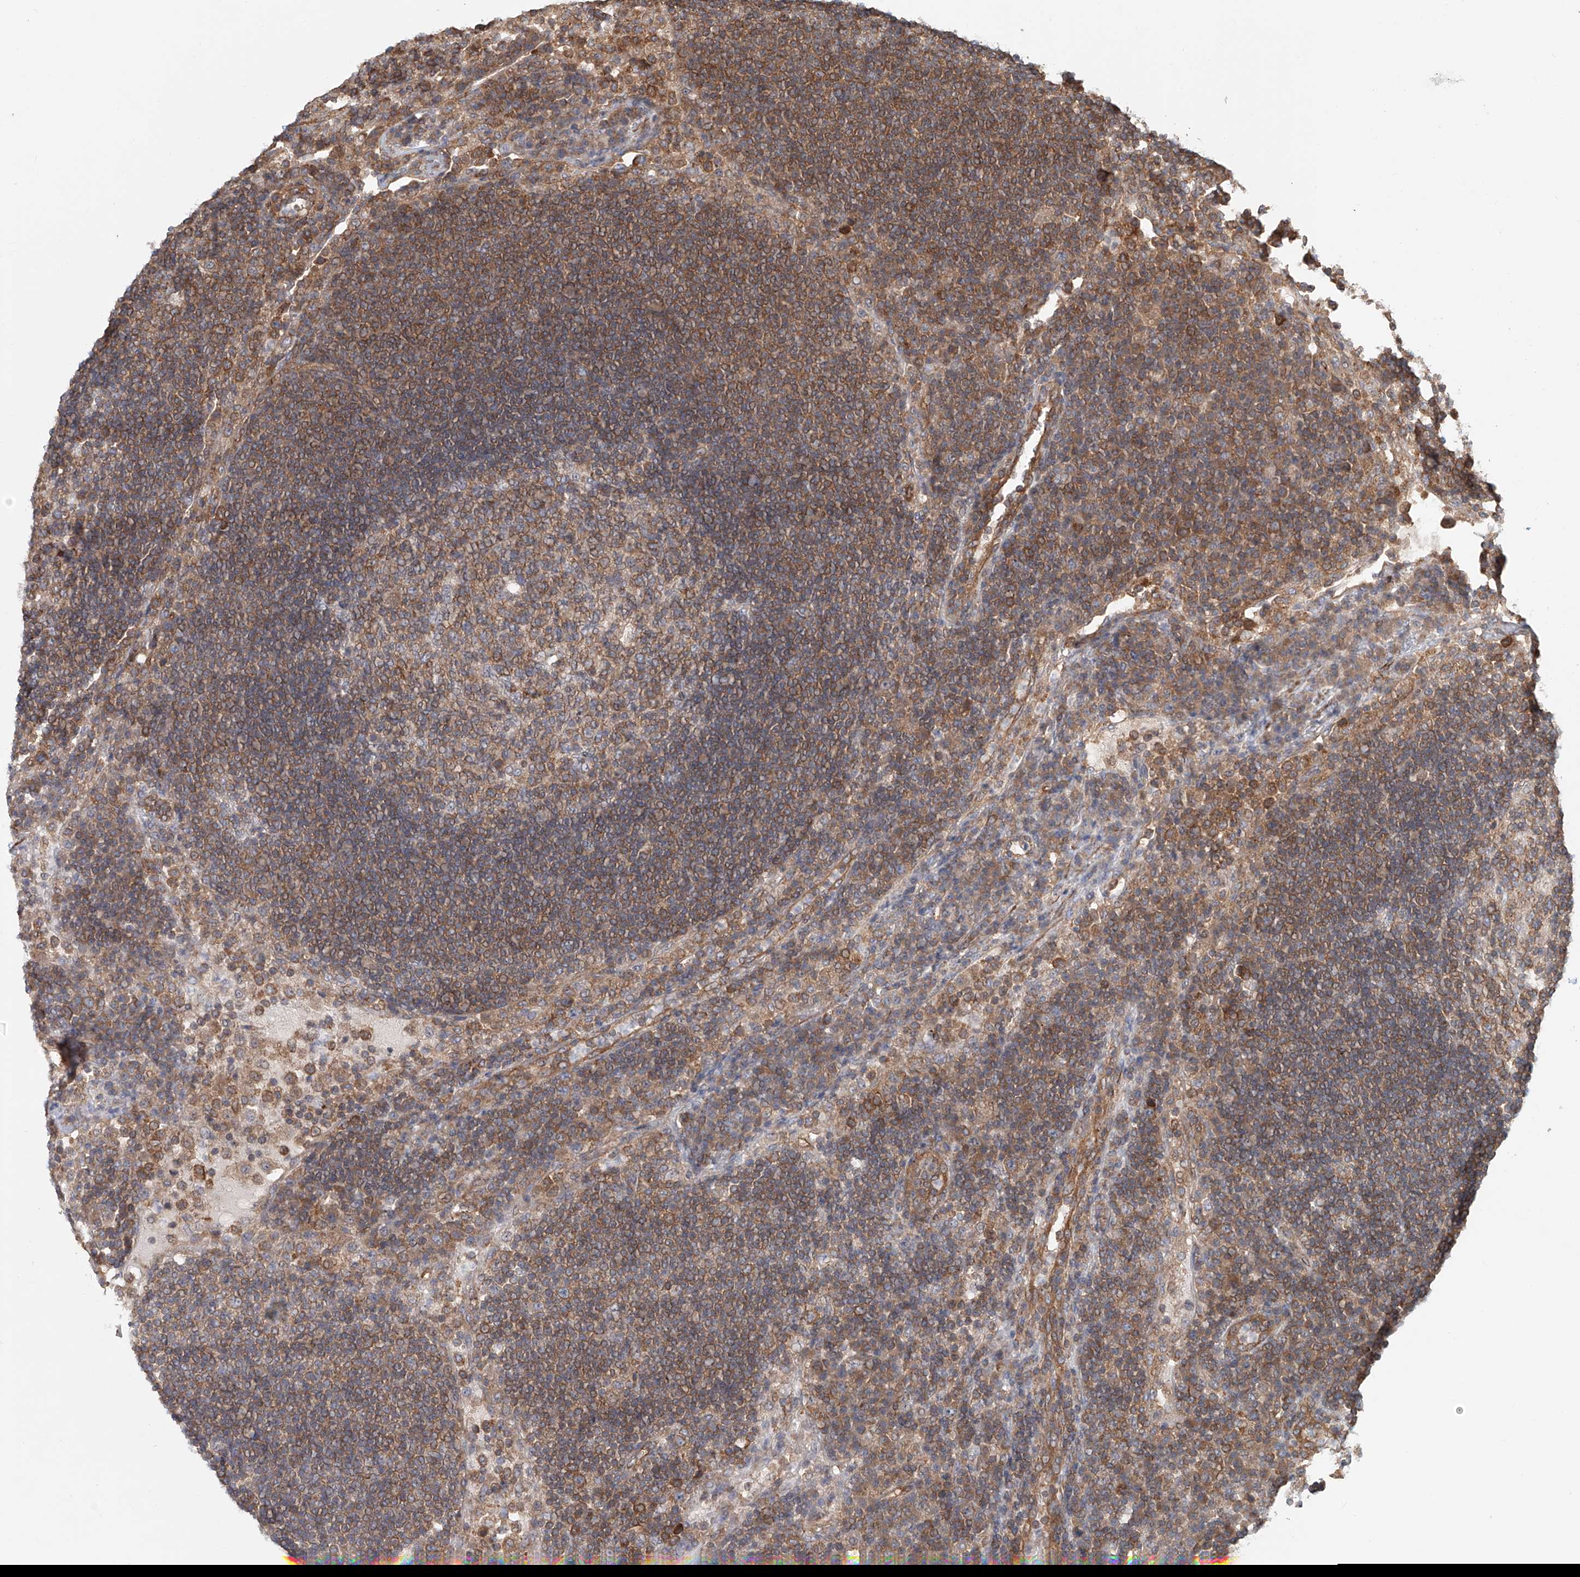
{"staining": {"intensity": "weak", "quantity": "25%-75%", "location": "cytoplasmic/membranous"}, "tissue": "lymph node", "cell_type": "Germinal center cells", "image_type": "normal", "snomed": [{"axis": "morphology", "description": "Normal tissue, NOS"}, {"axis": "topography", "description": "Lymph node"}], "caption": "Immunohistochemical staining of benign human lymph node exhibits 25%-75% levels of weak cytoplasmic/membranous protein expression in about 25%-75% of germinal center cells.", "gene": "FRYL", "patient": {"sex": "female", "age": 53}}